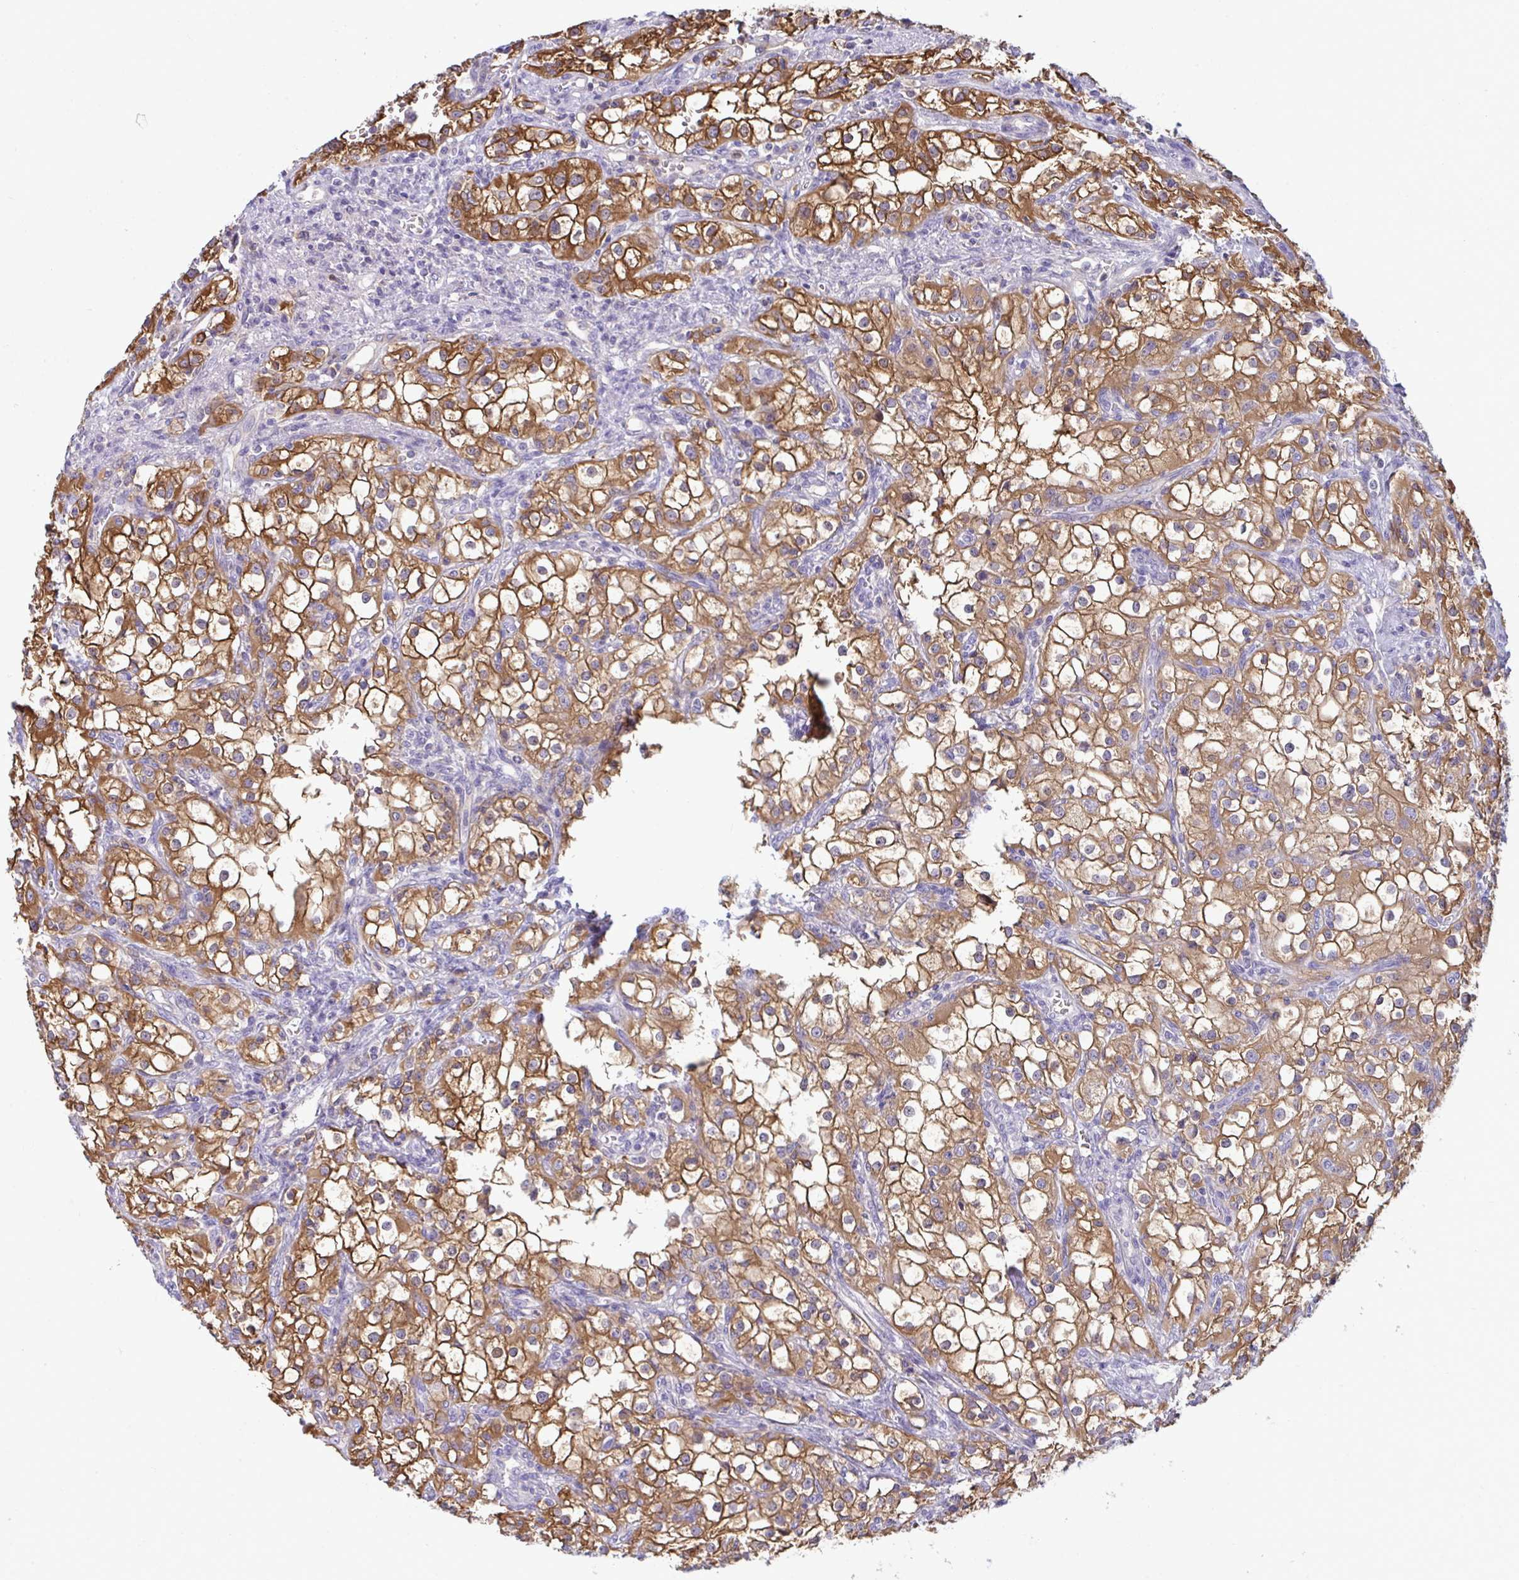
{"staining": {"intensity": "moderate", "quantity": ">75%", "location": "cytoplasmic/membranous"}, "tissue": "renal cancer", "cell_type": "Tumor cells", "image_type": "cancer", "snomed": [{"axis": "morphology", "description": "Adenocarcinoma, NOS"}, {"axis": "topography", "description": "Kidney"}], "caption": "IHC (DAB (3,3'-diaminobenzidine)) staining of renal adenocarcinoma displays moderate cytoplasmic/membranous protein staining in about >75% of tumor cells.", "gene": "SLC30A6", "patient": {"sex": "female", "age": 74}}